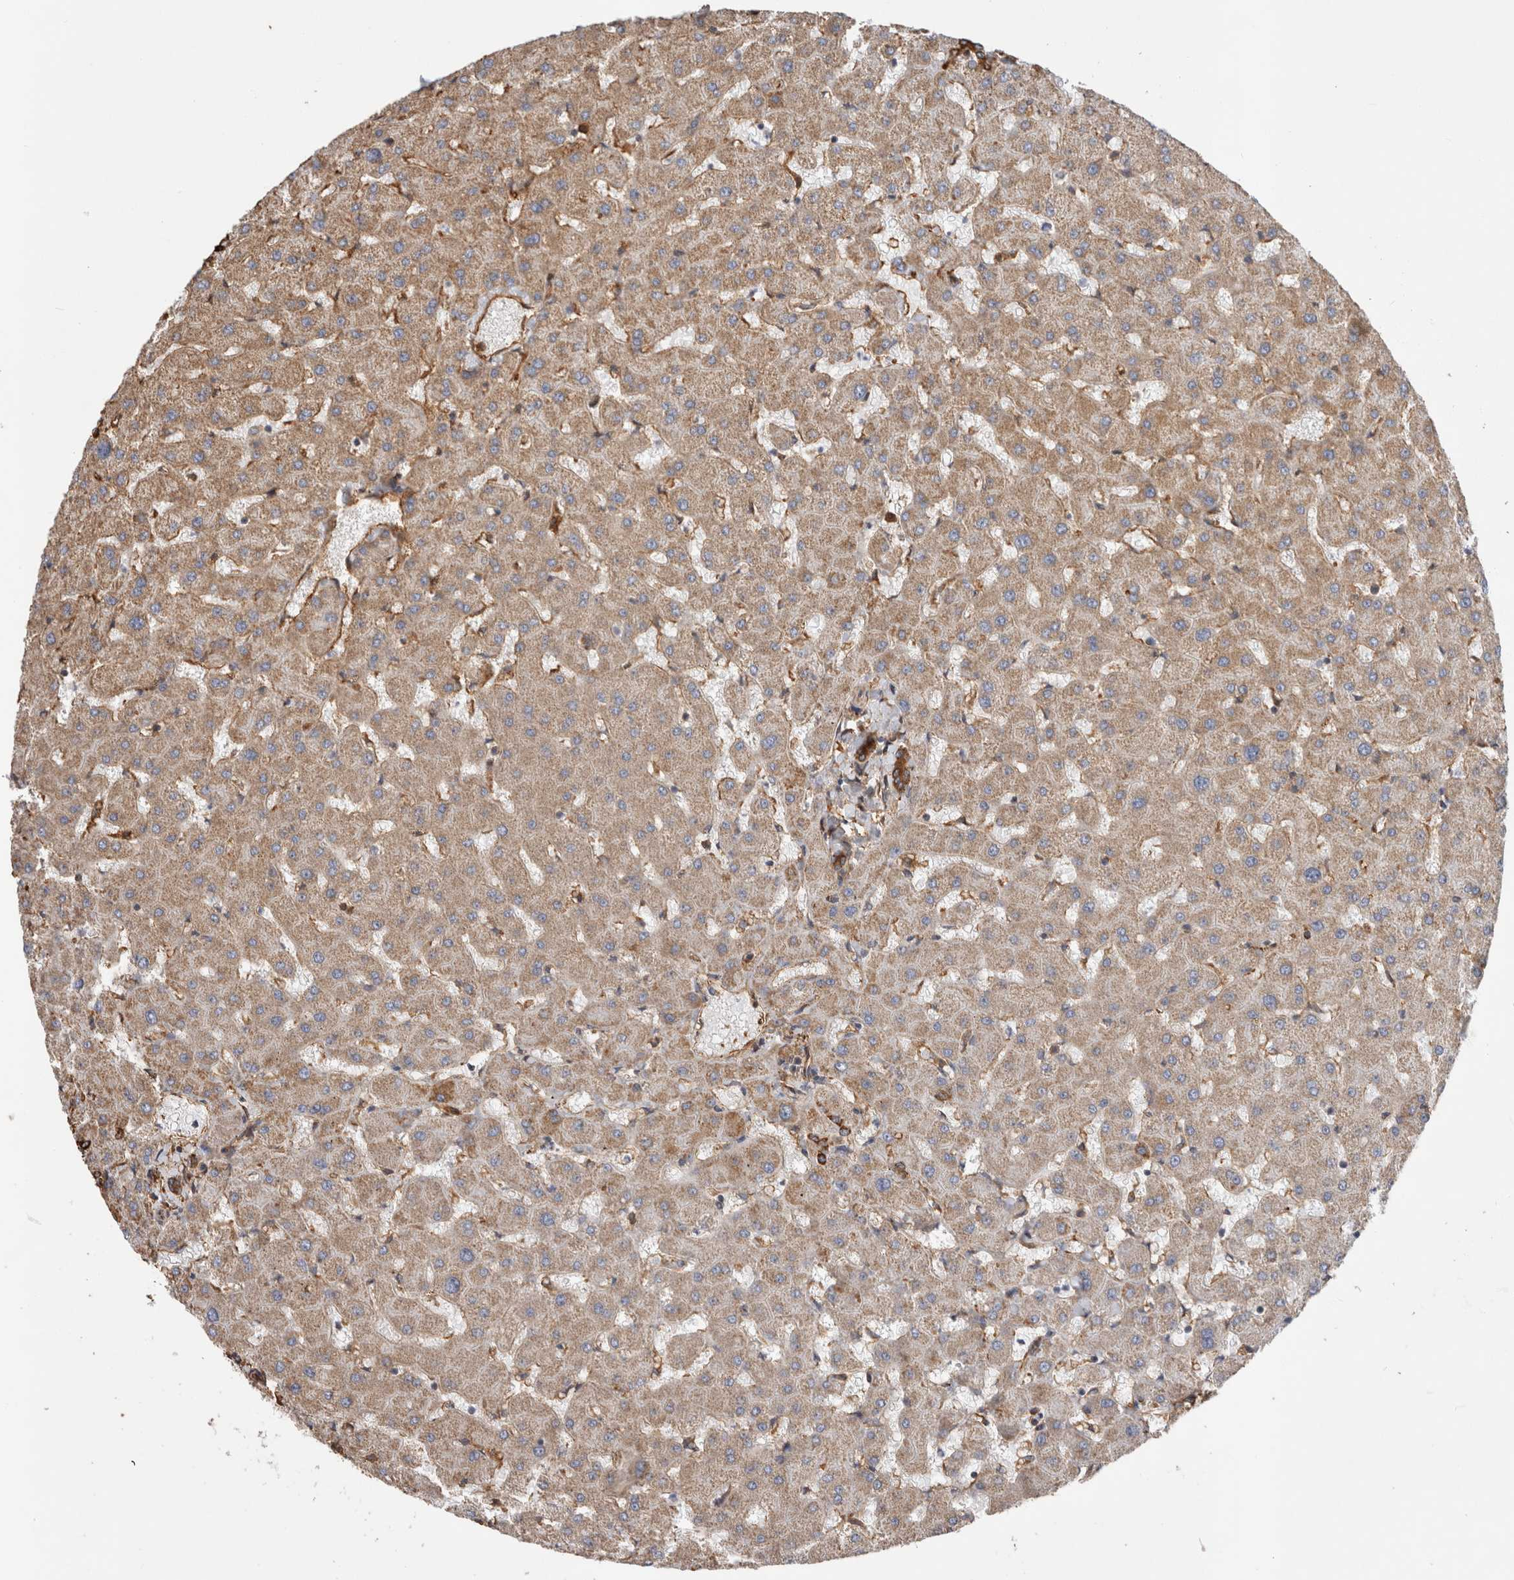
{"staining": {"intensity": "strong", "quantity": ">75%", "location": "cytoplasmic/membranous"}, "tissue": "liver", "cell_type": "Cholangiocytes", "image_type": "normal", "snomed": [{"axis": "morphology", "description": "Normal tissue, NOS"}, {"axis": "topography", "description": "Liver"}], "caption": "IHC staining of benign liver, which displays high levels of strong cytoplasmic/membranous staining in approximately >75% of cholangiocytes indicating strong cytoplasmic/membranous protein expression. The staining was performed using DAB (3,3'-diaminobenzidine) (brown) for protein detection and nuclei were counterstained in hematoxylin (blue).", "gene": "ZNF397", "patient": {"sex": "female", "age": 63}}